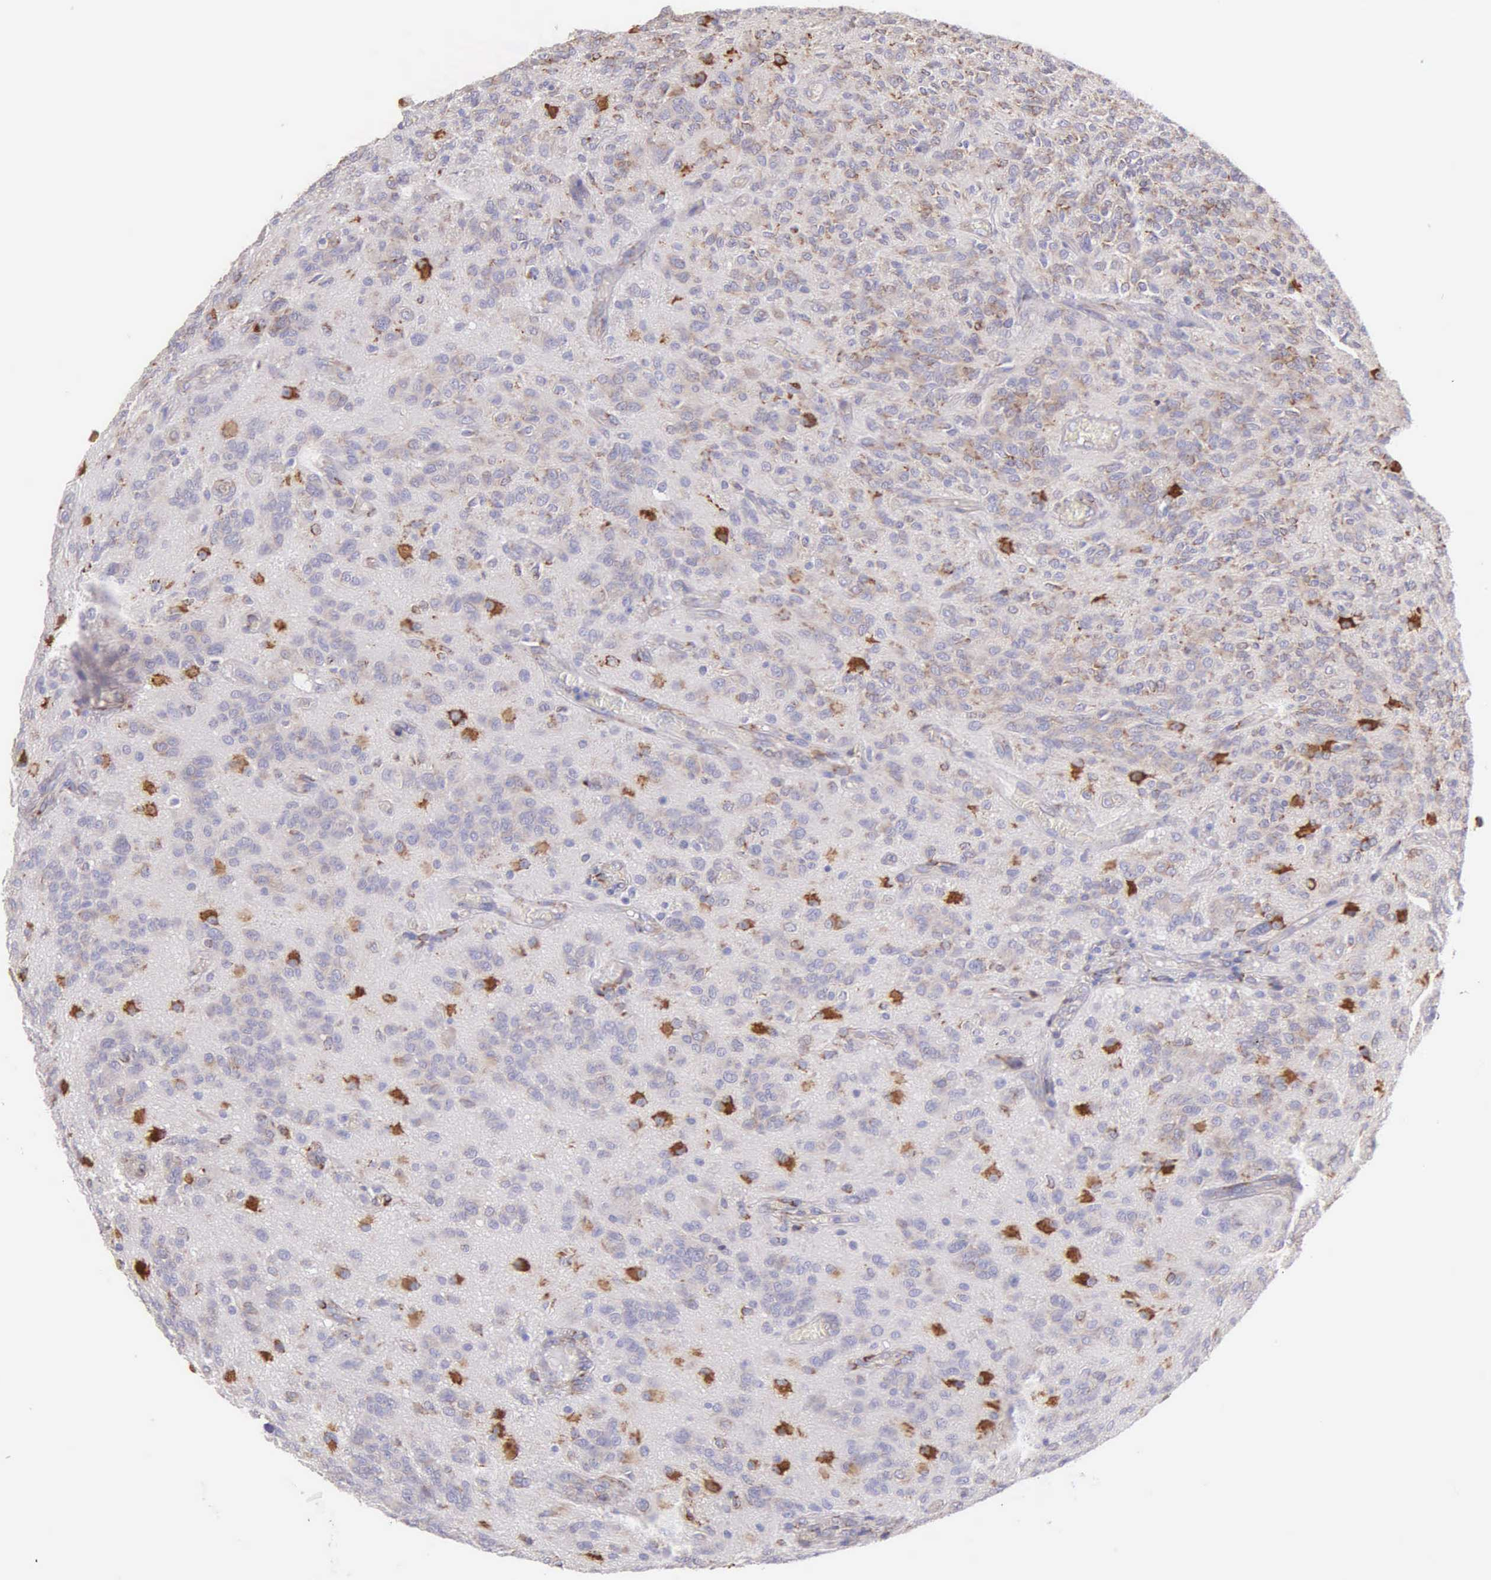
{"staining": {"intensity": "strong", "quantity": "<25%", "location": "cytoplasmic/membranous"}, "tissue": "glioma", "cell_type": "Tumor cells", "image_type": "cancer", "snomed": [{"axis": "morphology", "description": "Glioma, malignant, Low grade"}, {"axis": "topography", "description": "Brain"}], "caption": "About <25% of tumor cells in low-grade glioma (malignant) reveal strong cytoplasmic/membranous protein positivity as visualized by brown immunohistochemical staining.", "gene": "CKAP4", "patient": {"sex": "female", "age": 15}}